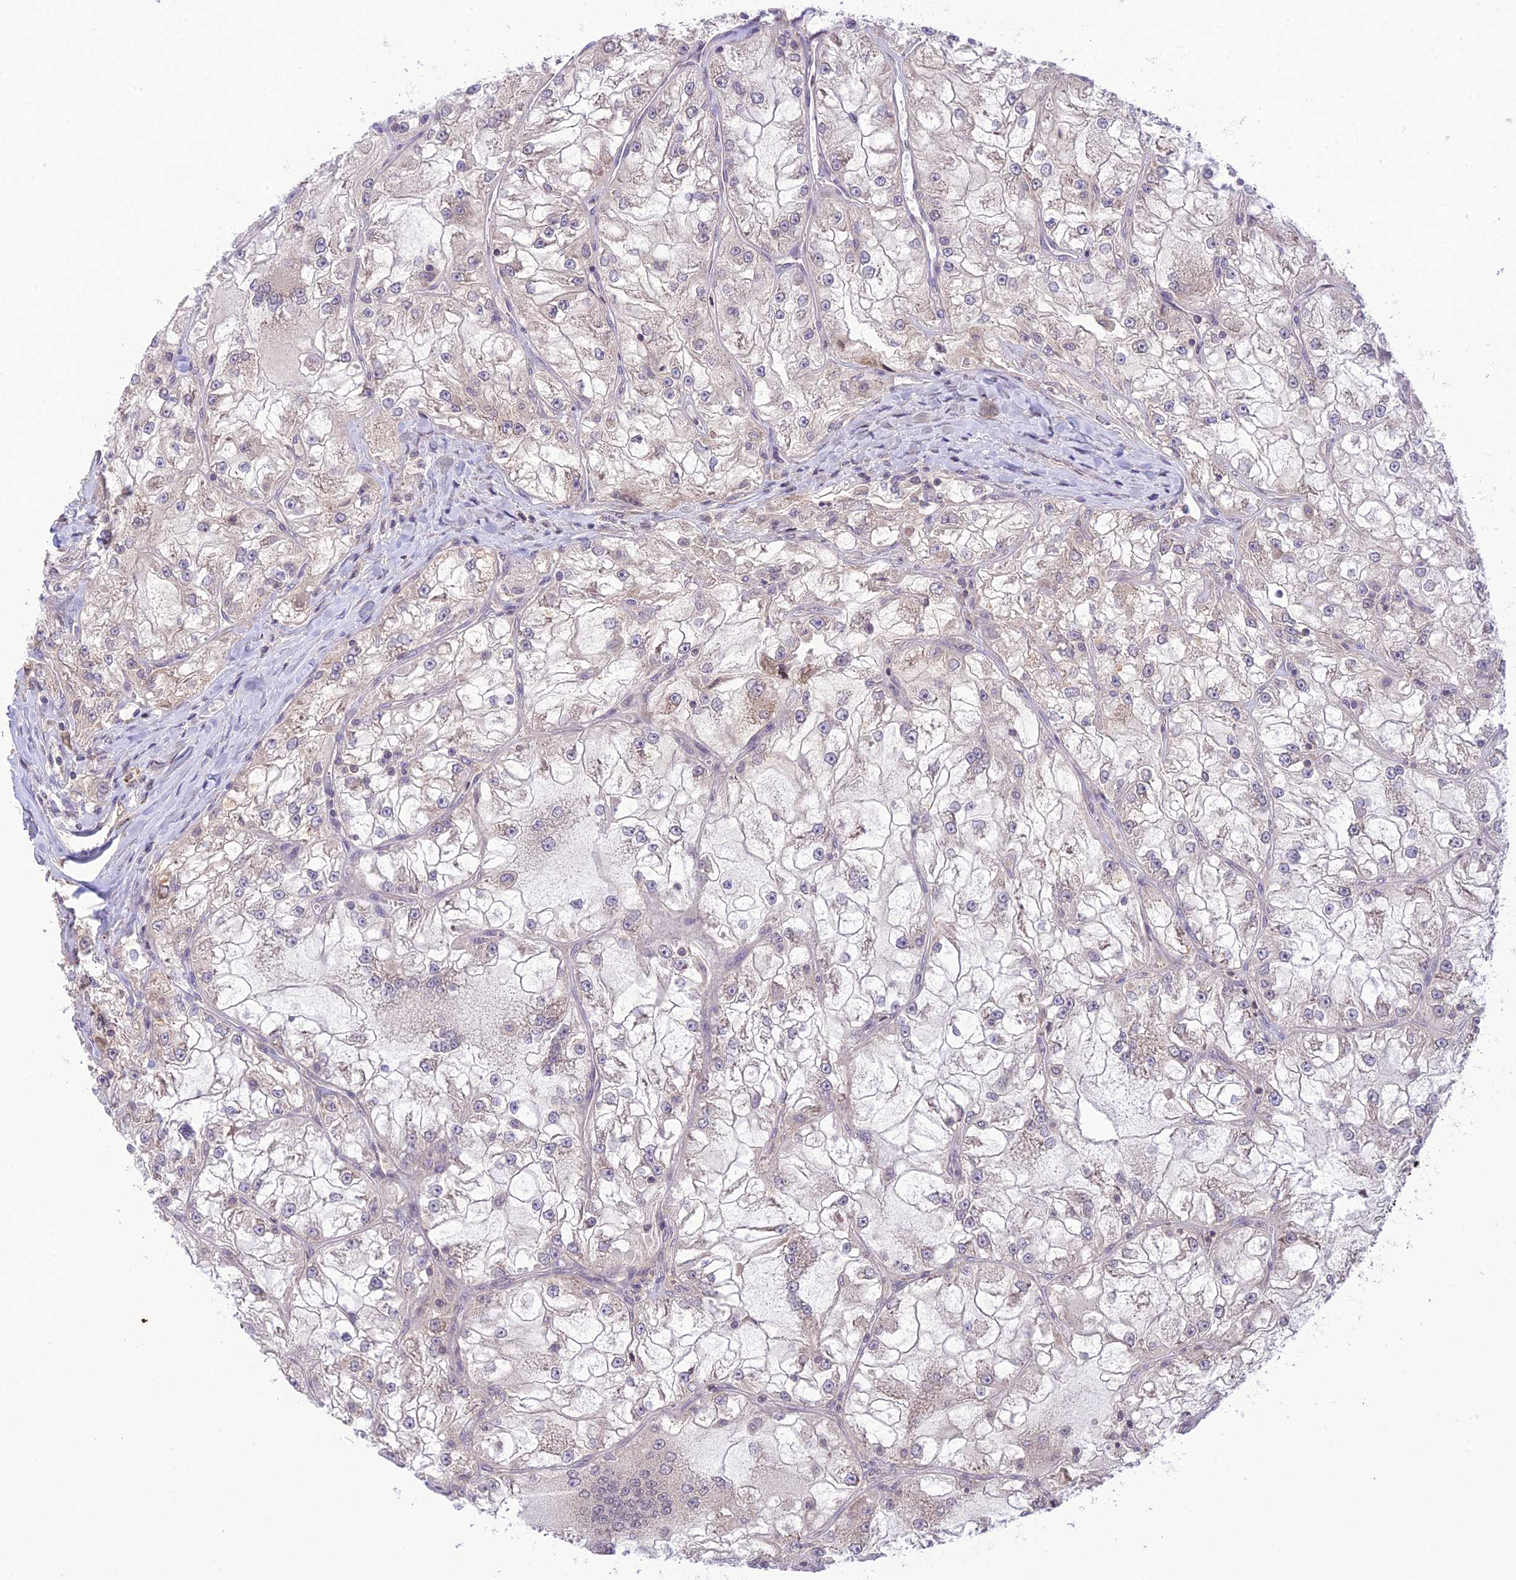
{"staining": {"intensity": "negative", "quantity": "none", "location": "none"}, "tissue": "renal cancer", "cell_type": "Tumor cells", "image_type": "cancer", "snomed": [{"axis": "morphology", "description": "Adenocarcinoma, NOS"}, {"axis": "topography", "description": "Kidney"}], "caption": "DAB (3,3'-diaminobenzidine) immunohistochemical staining of human renal adenocarcinoma displays no significant expression in tumor cells. (DAB immunohistochemistry visualized using brightfield microscopy, high magnification).", "gene": "TEKT1", "patient": {"sex": "female", "age": 72}}